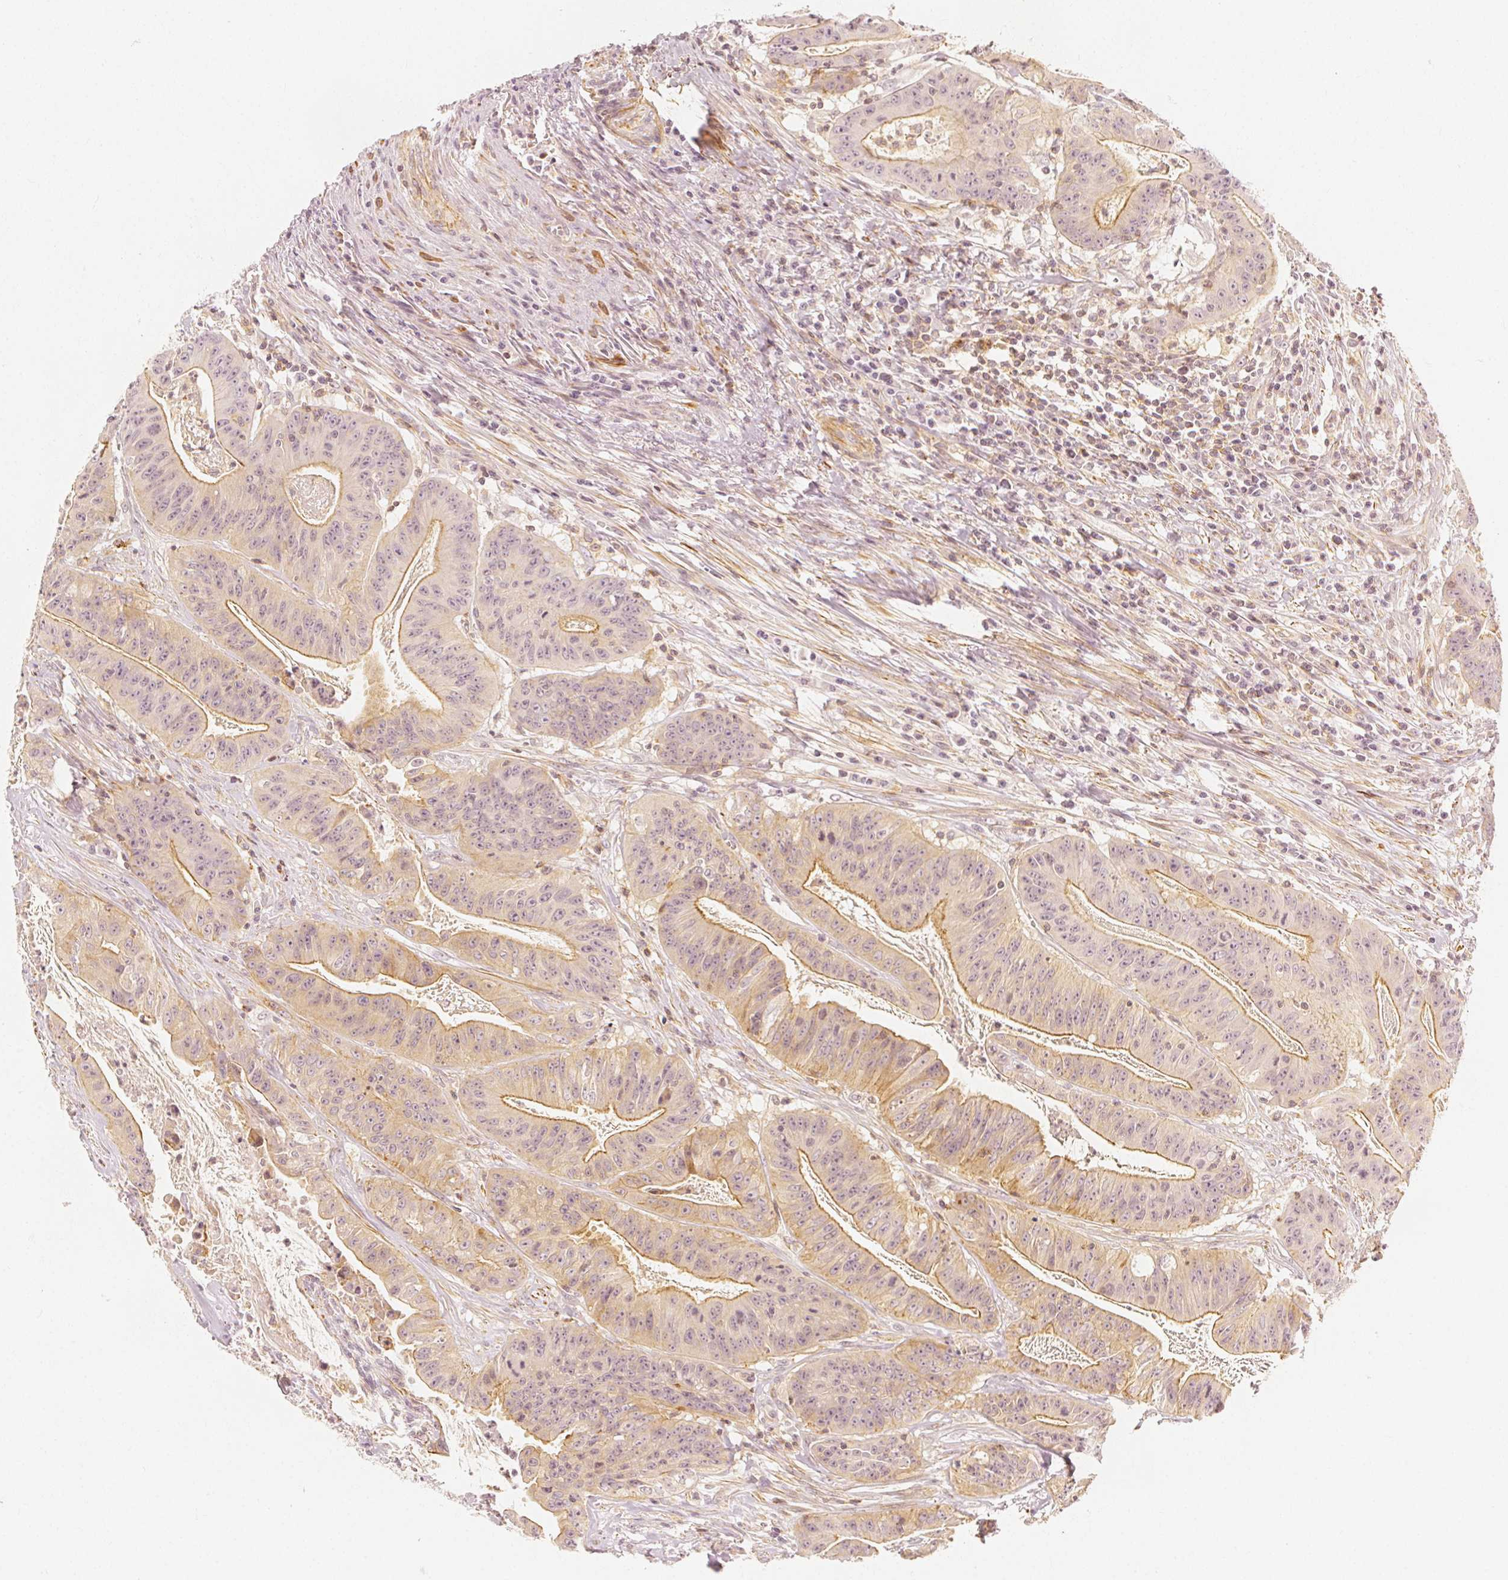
{"staining": {"intensity": "moderate", "quantity": "25%-75%", "location": "cytoplasmic/membranous"}, "tissue": "colorectal cancer", "cell_type": "Tumor cells", "image_type": "cancer", "snomed": [{"axis": "morphology", "description": "Adenocarcinoma, NOS"}, {"axis": "topography", "description": "Colon"}], "caption": "Colorectal adenocarcinoma was stained to show a protein in brown. There is medium levels of moderate cytoplasmic/membranous staining in about 25%-75% of tumor cells.", "gene": "ARHGAP26", "patient": {"sex": "male", "age": 33}}